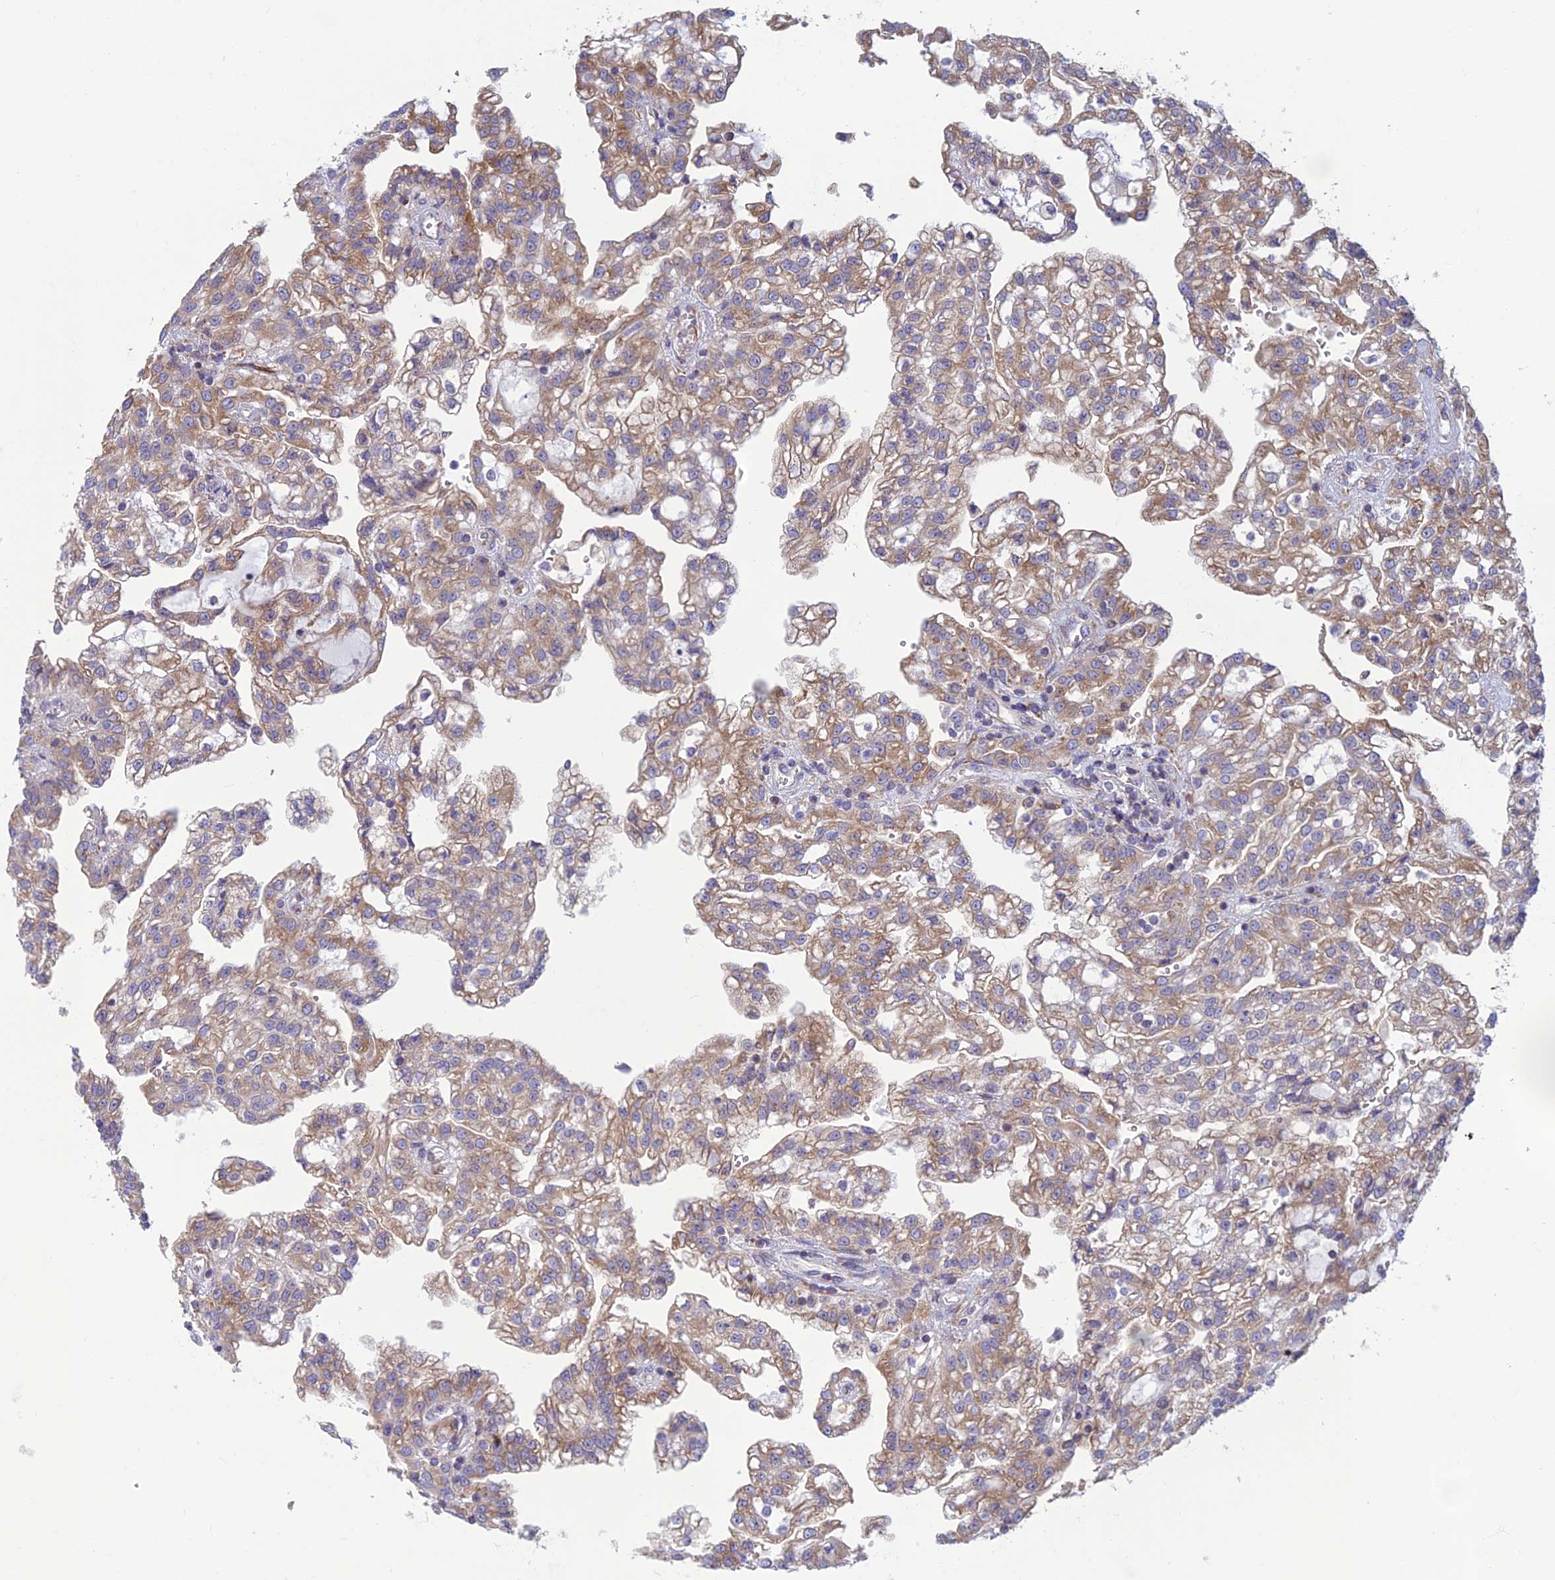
{"staining": {"intensity": "weak", "quantity": ">75%", "location": "cytoplasmic/membranous"}, "tissue": "renal cancer", "cell_type": "Tumor cells", "image_type": "cancer", "snomed": [{"axis": "morphology", "description": "Adenocarcinoma, NOS"}, {"axis": "topography", "description": "Kidney"}], "caption": "Weak cytoplasmic/membranous protein expression is seen in about >75% of tumor cells in adenocarcinoma (renal).", "gene": "RPL17-C18orf32", "patient": {"sex": "male", "age": 63}}